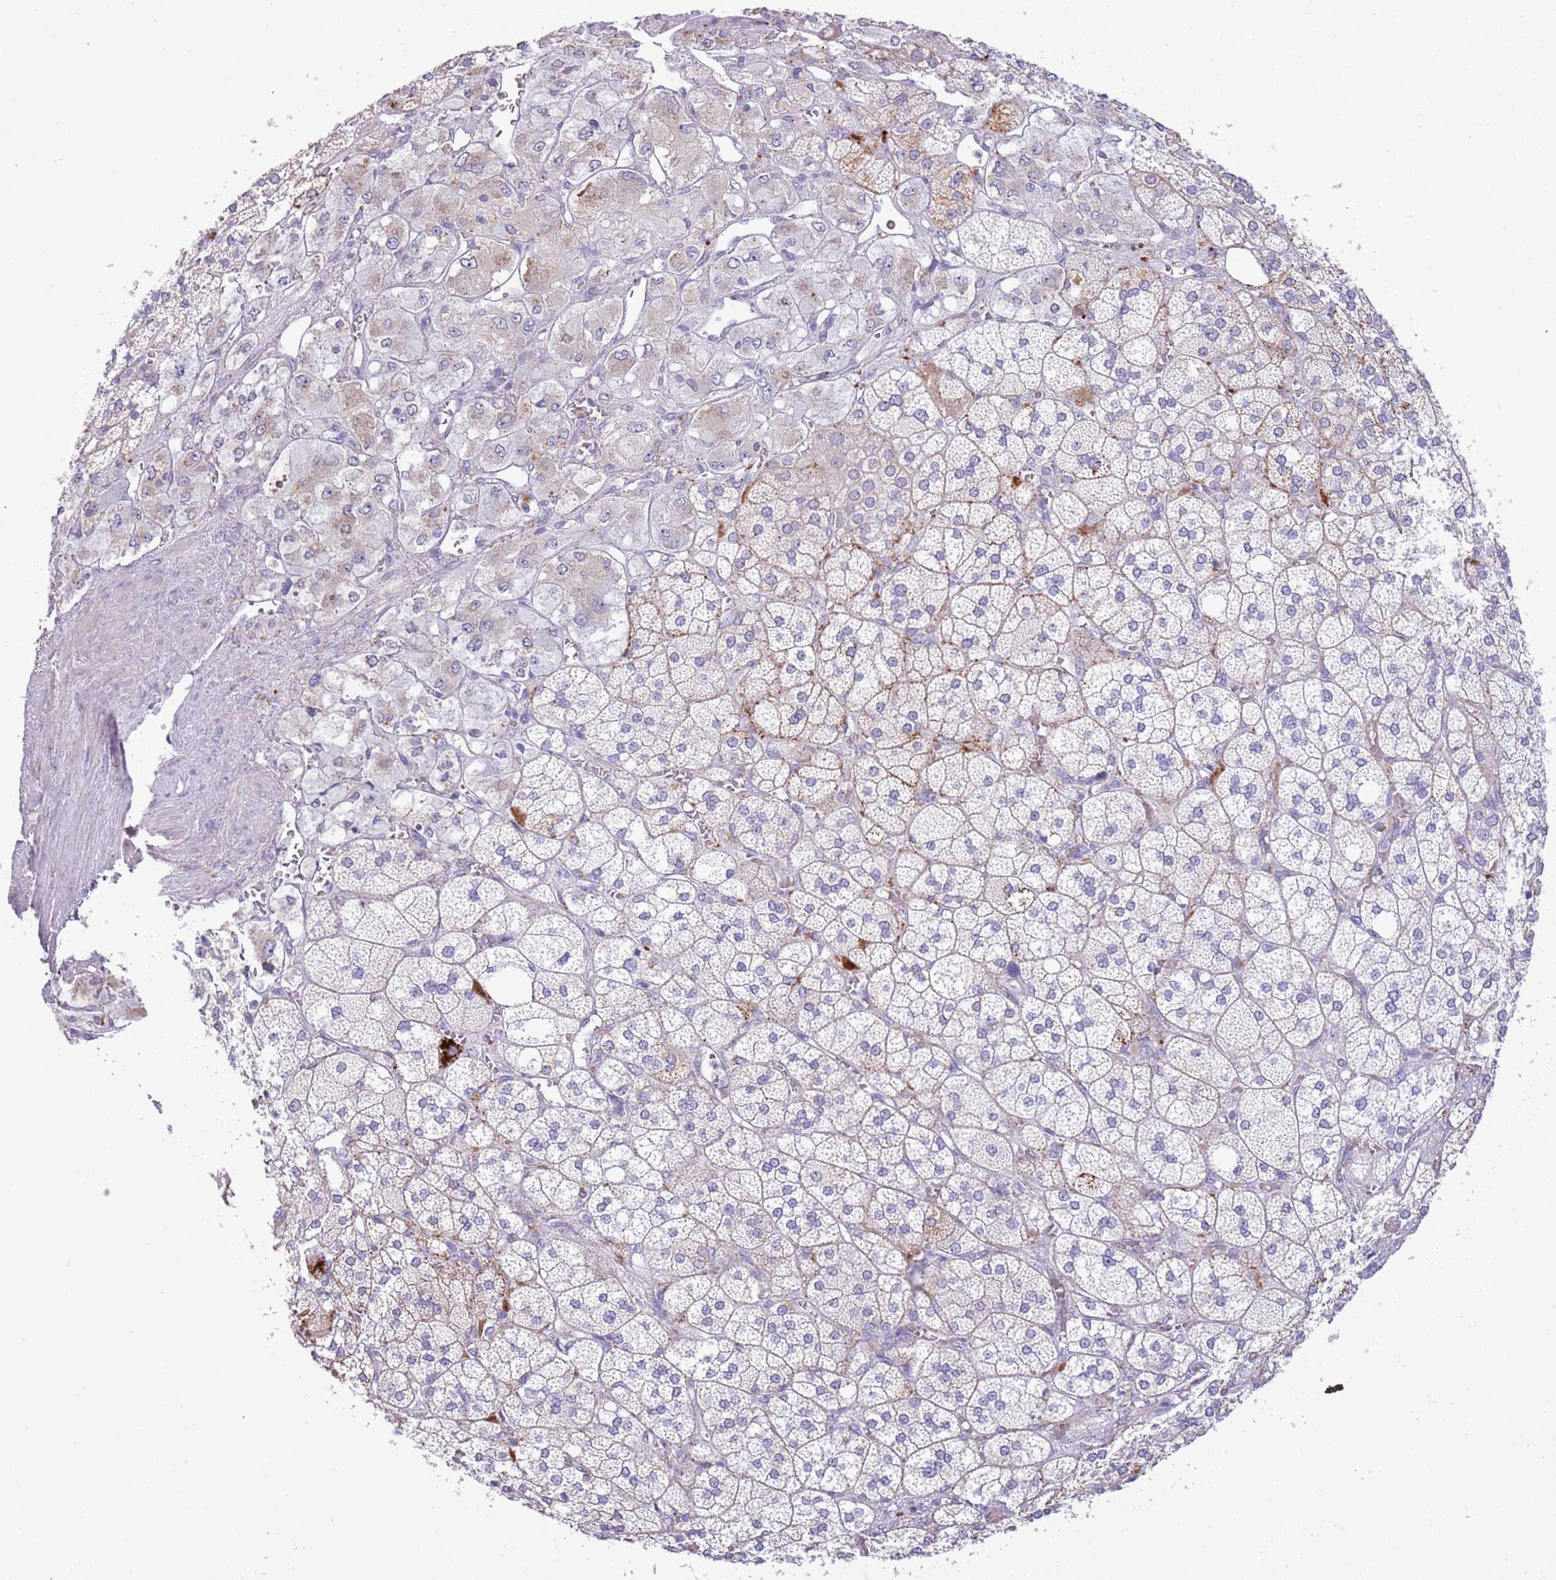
{"staining": {"intensity": "moderate", "quantity": "<25%", "location": "cytoplasmic/membranous"}, "tissue": "adrenal gland", "cell_type": "Glandular cells", "image_type": "normal", "snomed": [{"axis": "morphology", "description": "Normal tissue, NOS"}, {"axis": "topography", "description": "Adrenal gland"}], "caption": "This micrograph demonstrates immunohistochemistry (IHC) staining of unremarkable human adrenal gland, with low moderate cytoplasmic/membranous positivity in approximately <25% of glandular cells.", "gene": "ABHD17A", "patient": {"sex": "male", "age": 61}}